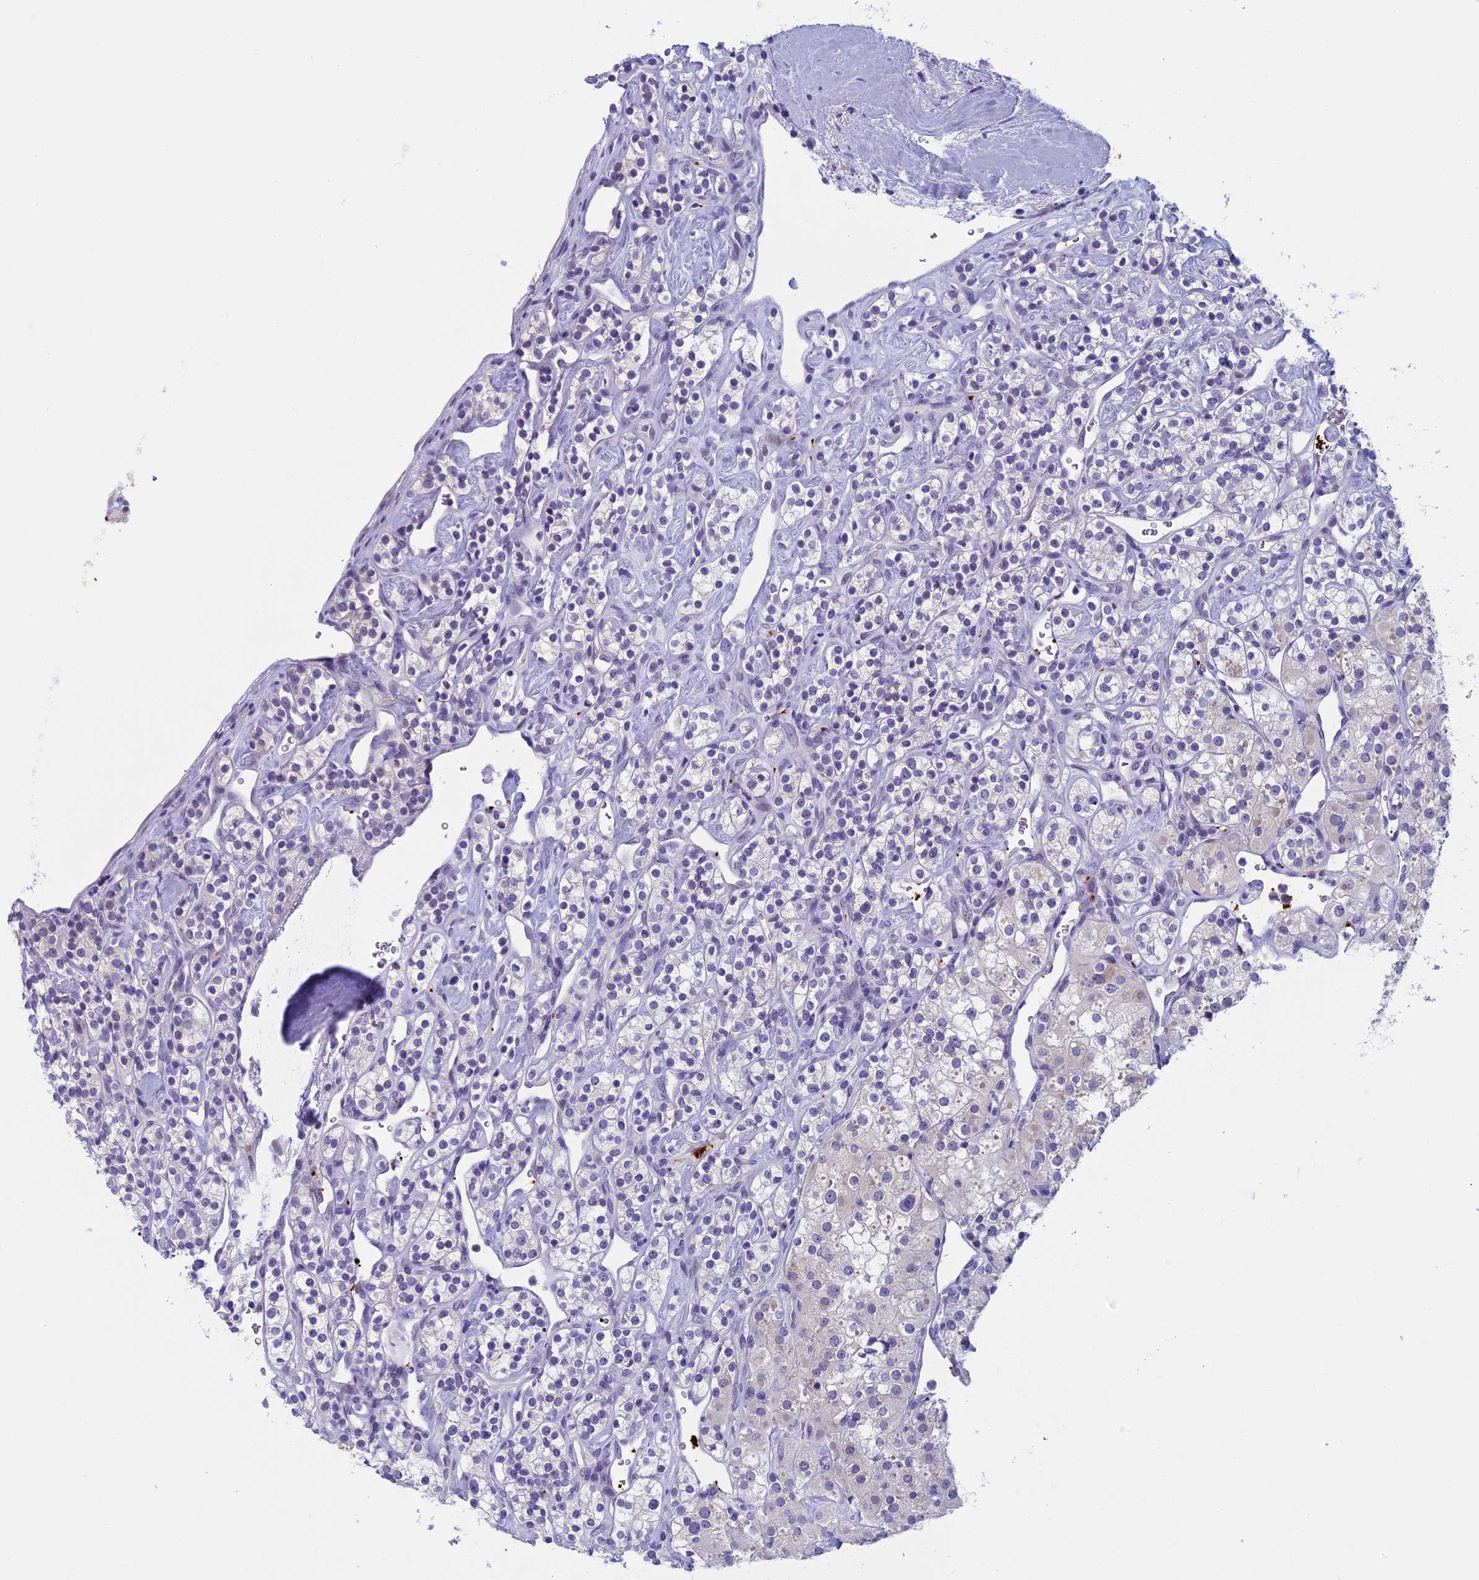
{"staining": {"intensity": "negative", "quantity": "none", "location": "none"}, "tissue": "renal cancer", "cell_type": "Tumor cells", "image_type": "cancer", "snomed": [{"axis": "morphology", "description": "Adenocarcinoma, NOS"}, {"axis": "topography", "description": "Kidney"}], "caption": "There is no significant staining in tumor cells of renal adenocarcinoma.", "gene": "AIFM2", "patient": {"sex": "male", "age": 77}}